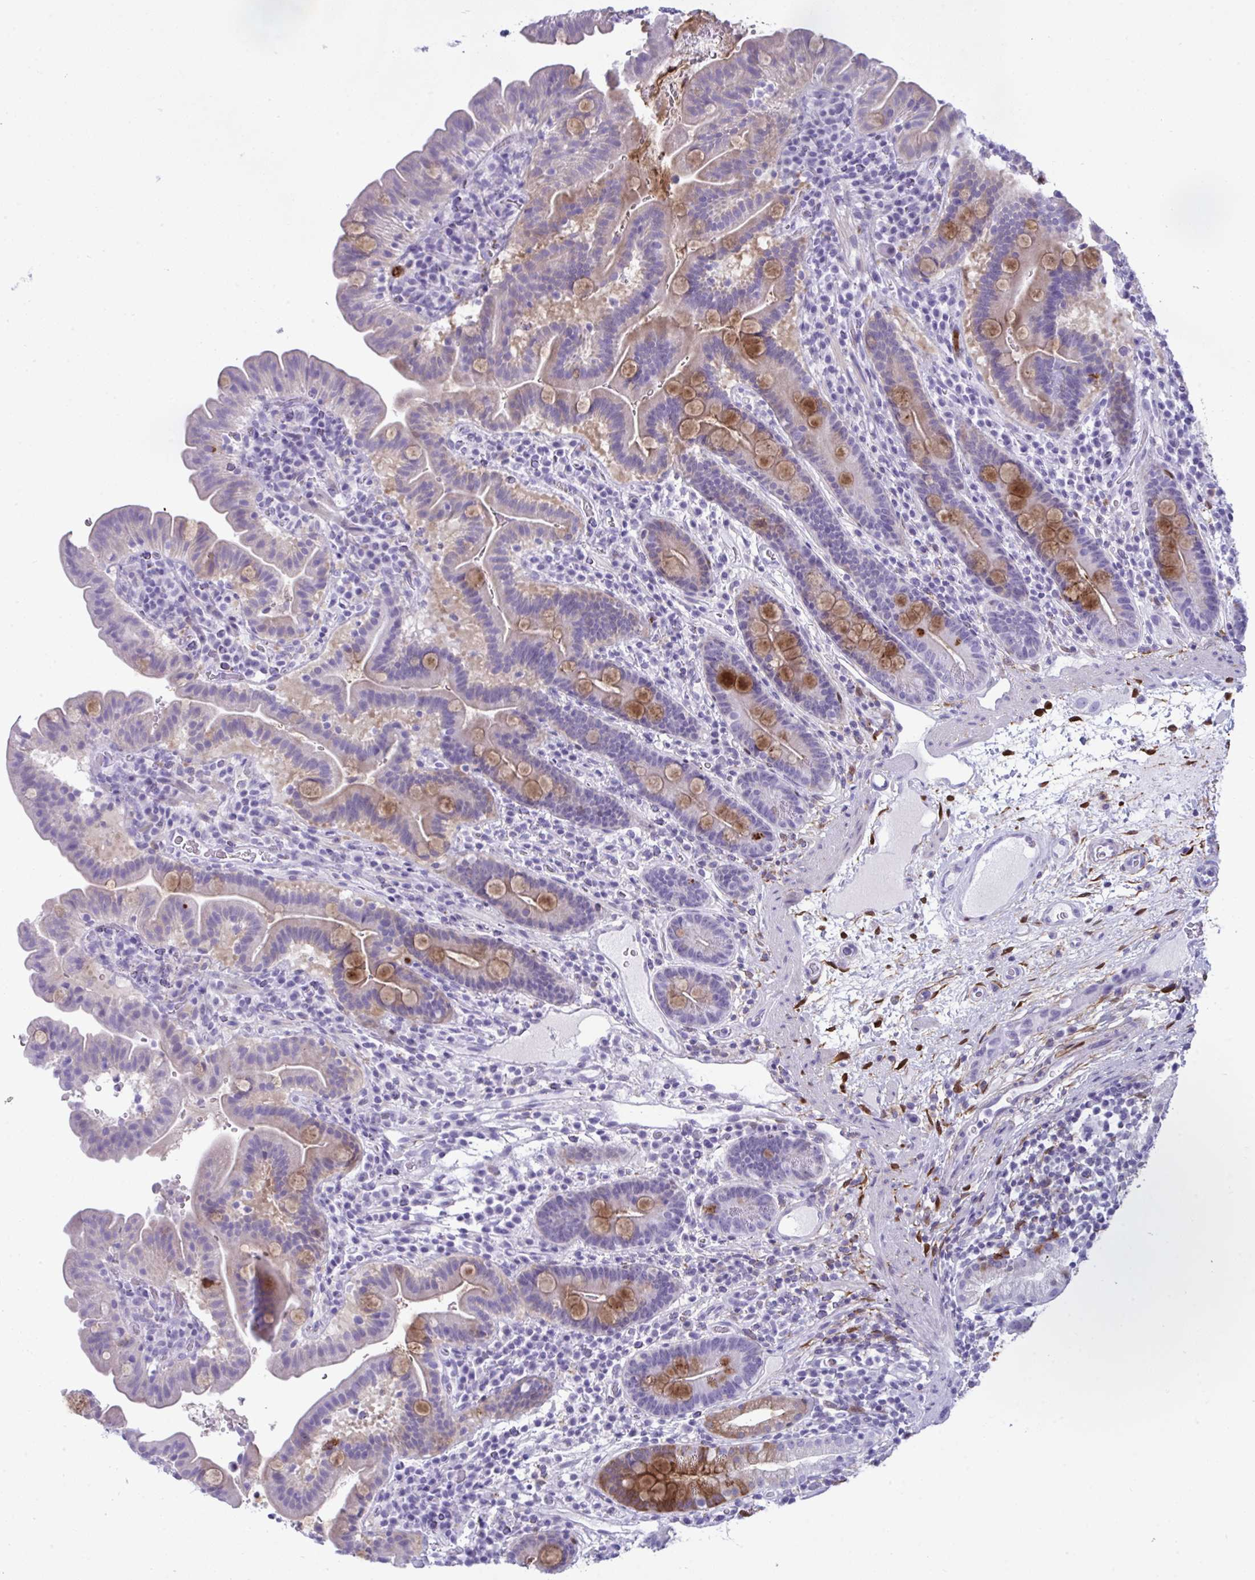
{"staining": {"intensity": "strong", "quantity": "25%-75%", "location": "cytoplasmic/membranous"}, "tissue": "small intestine", "cell_type": "Glandular cells", "image_type": "normal", "snomed": [{"axis": "morphology", "description": "Normal tissue, NOS"}, {"axis": "topography", "description": "Small intestine"}], "caption": "The micrograph shows staining of benign small intestine, revealing strong cytoplasmic/membranous protein positivity (brown color) within glandular cells.", "gene": "ARHGAP42", "patient": {"sex": "male", "age": 26}}